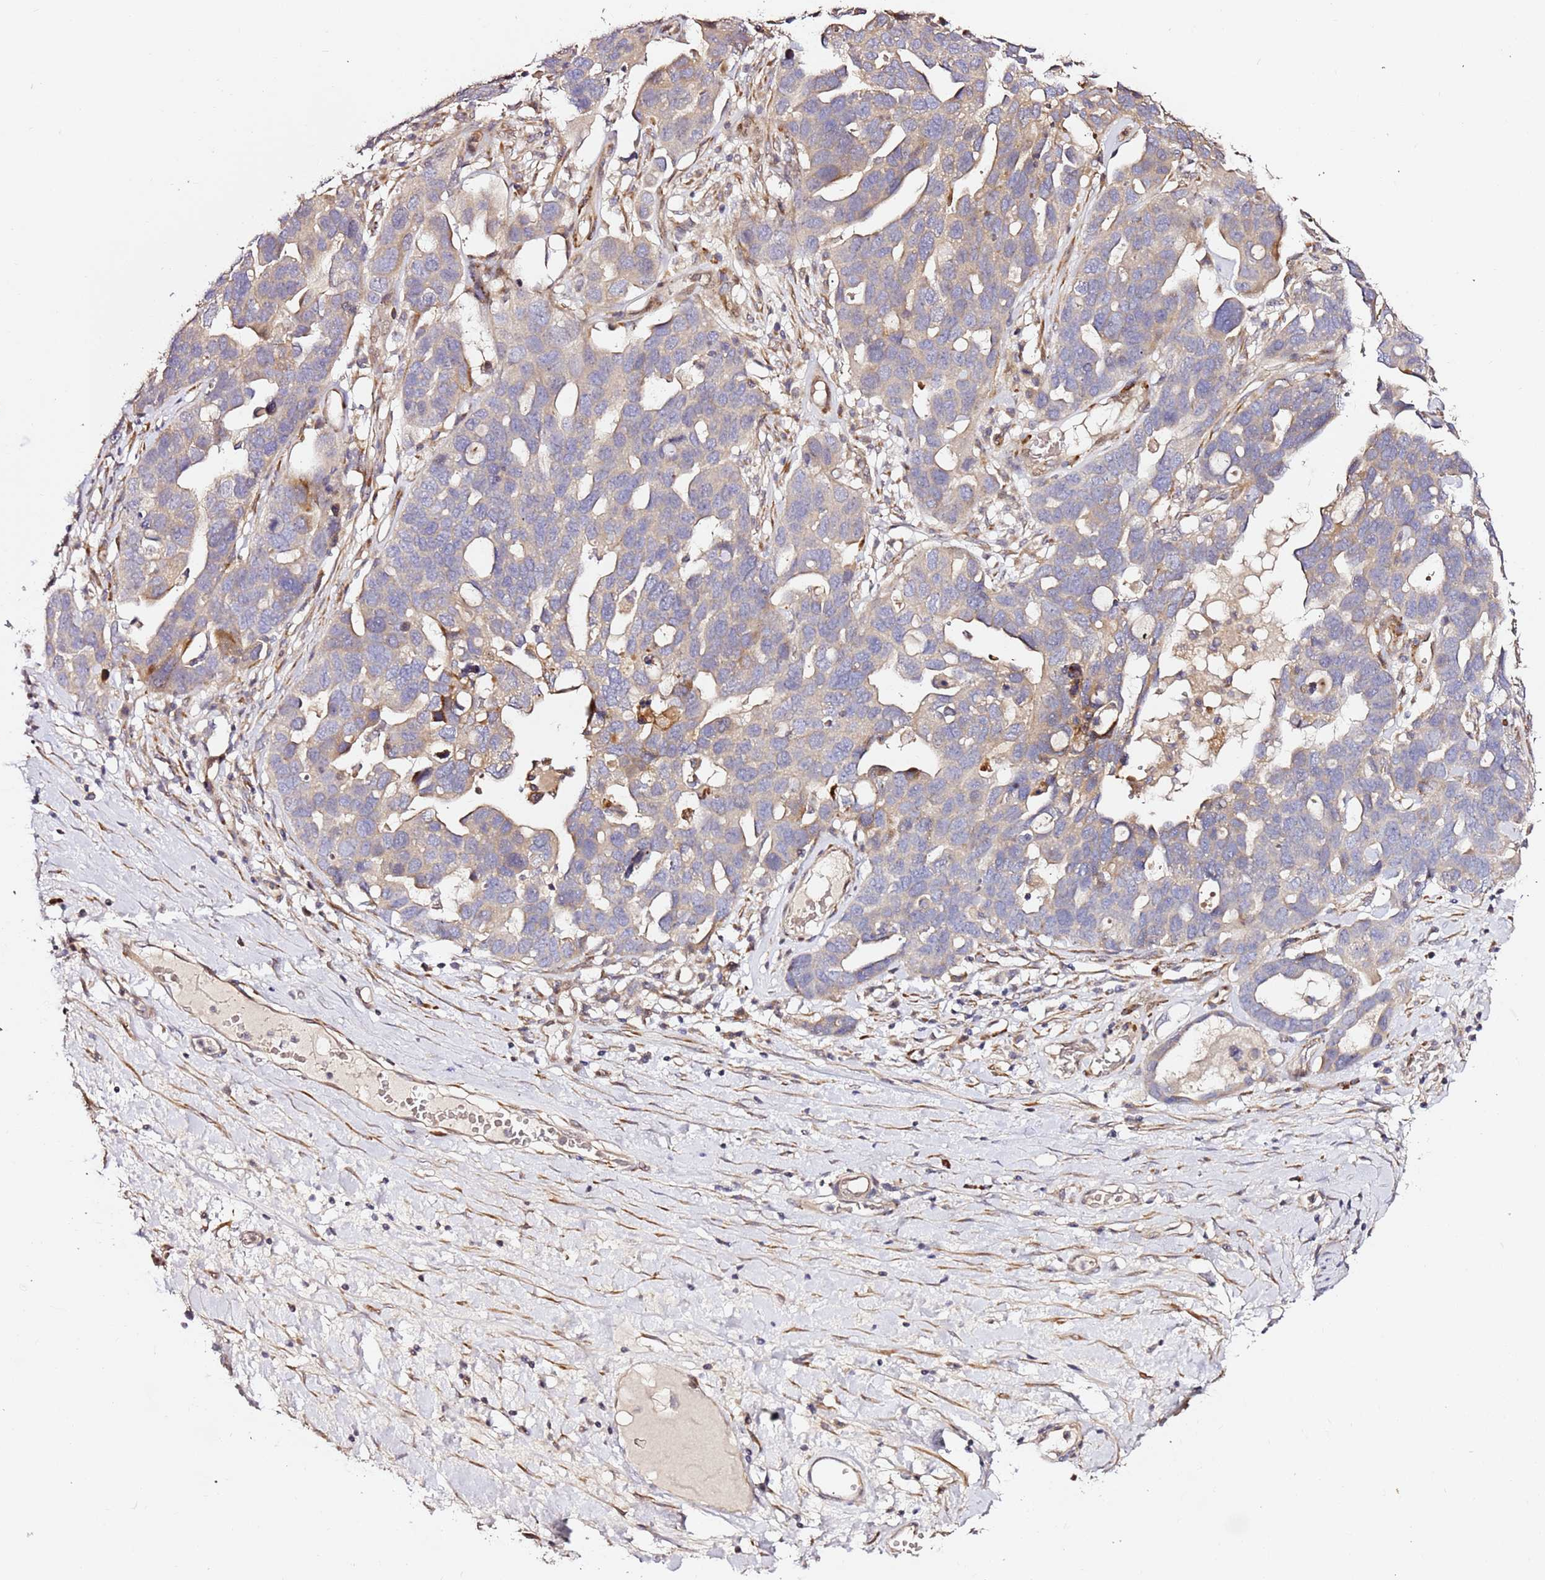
{"staining": {"intensity": "weak", "quantity": "<25%", "location": "cytoplasmic/membranous"}, "tissue": "ovarian cancer", "cell_type": "Tumor cells", "image_type": "cancer", "snomed": [{"axis": "morphology", "description": "Cystadenocarcinoma, serous, NOS"}, {"axis": "topography", "description": "Ovary"}], "caption": "Tumor cells show no significant staining in serous cystadenocarcinoma (ovarian).", "gene": "HSD17B7", "patient": {"sex": "female", "age": 54}}